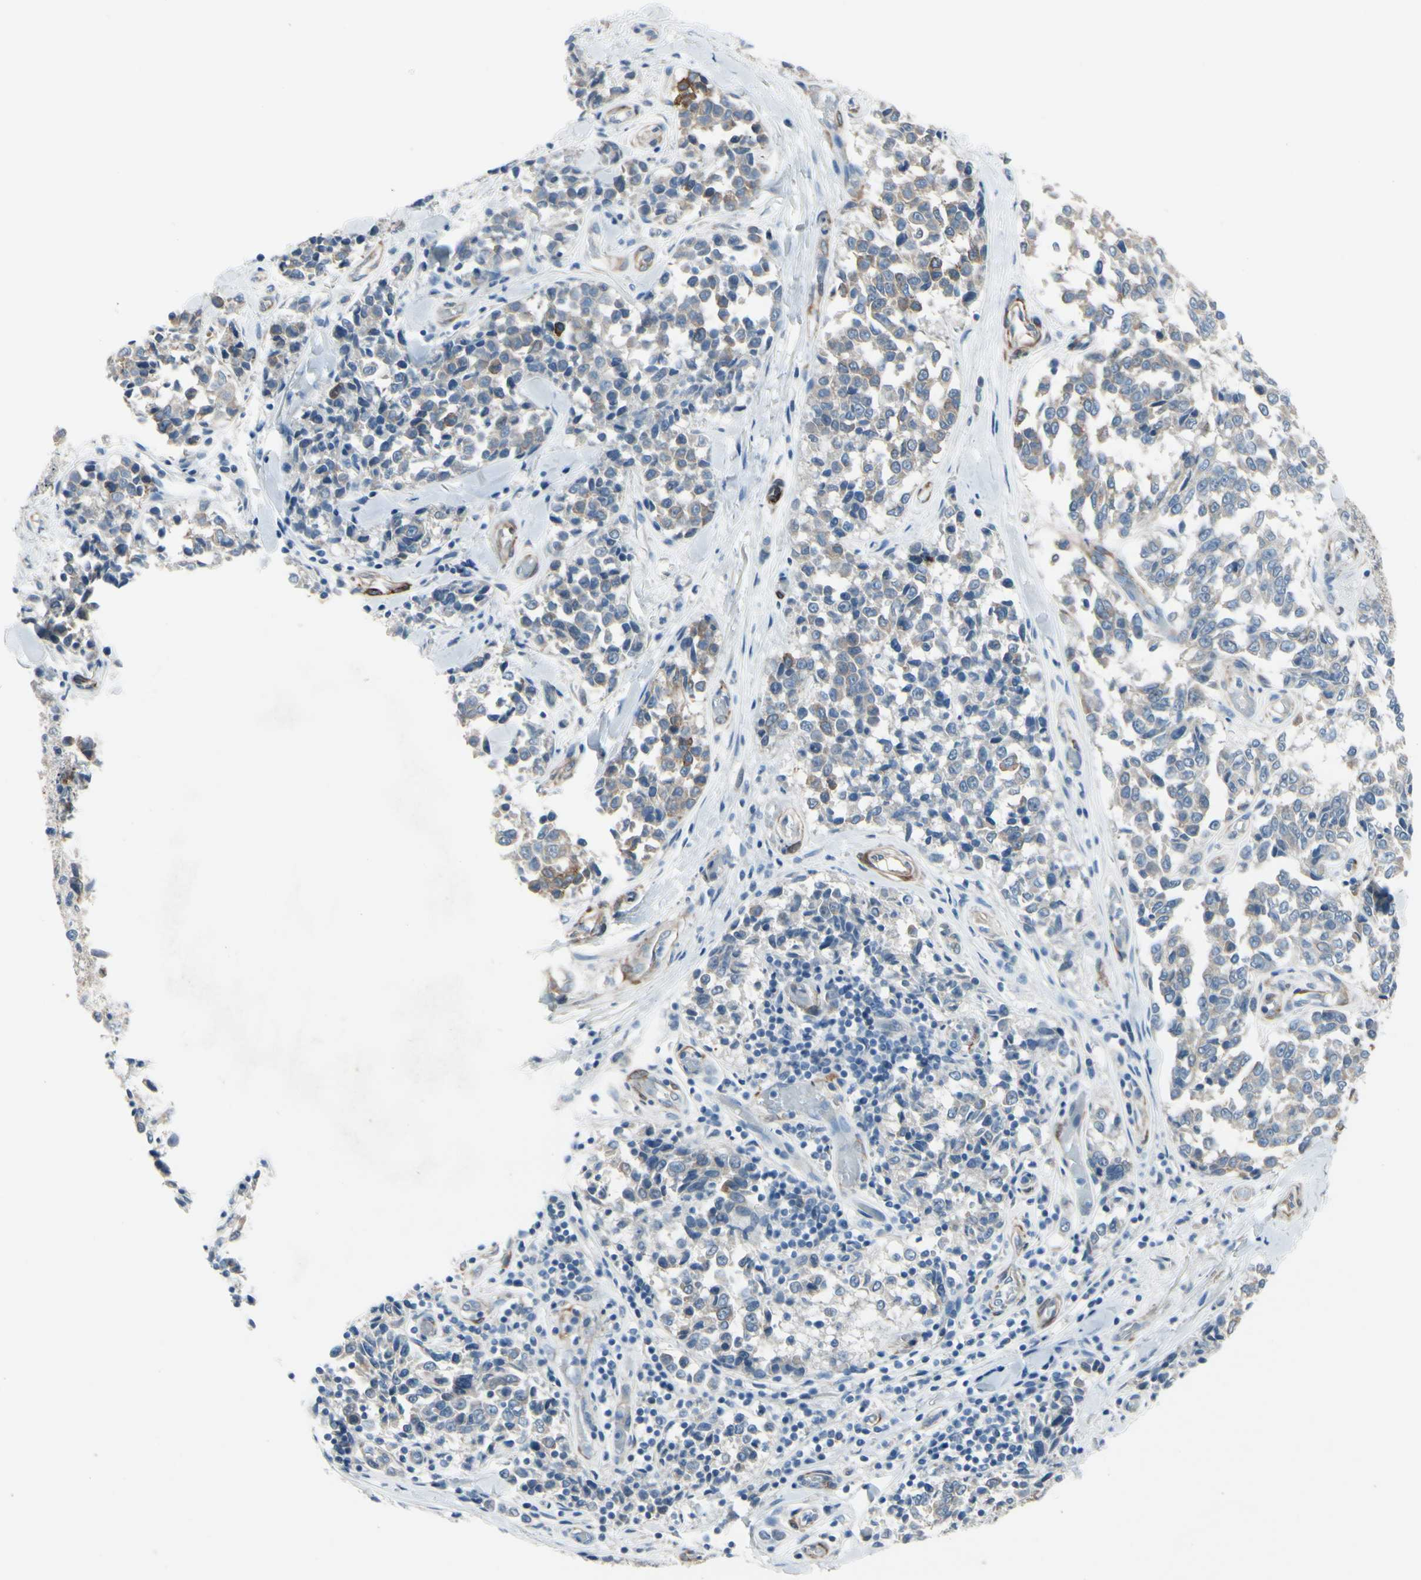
{"staining": {"intensity": "moderate", "quantity": "<25%", "location": "cytoplasmic/membranous"}, "tissue": "melanoma", "cell_type": "Tumor cells", "image_type": "cancer", "snomed": [{"axis": "morphology", "description": "Malignant melanoma, NOS"}, {"axis": "topography", "description": "Skin"}], "caption": "Immunohistochemistry (IHC) of human malignant melanoma demonstrates low levels of moderate cytoplasmic/membranous expression in approximately <25% of tumor cells. The staining is performed using DAB brown chromogen to label protein expression. The nuclei are counter-stained blue using hematoxylin.", "gene": "MAP2", "patient": {"sex": "female", "age": 64}}